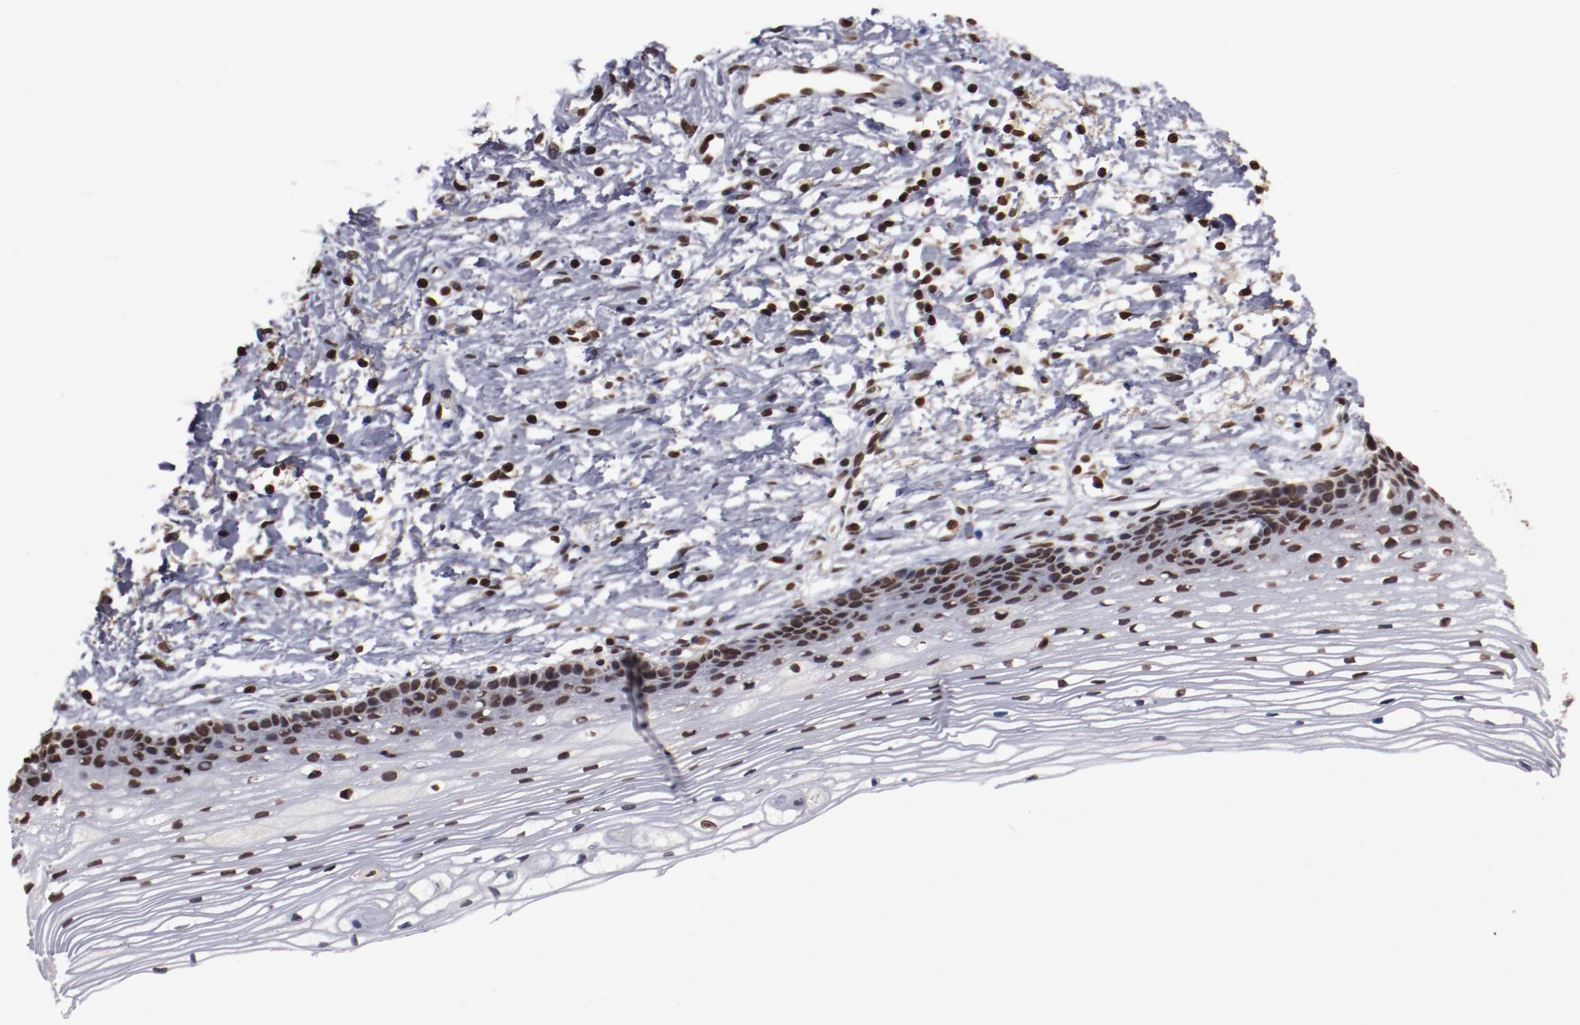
{"staining": {"intensity": "strong", "quantity": ">75%", "location": "nuclear"}, "tissue": "cervix", "cell_type": "Glandular cells", "image_type": "normal", "snomed": [{"axis": "morphology", "description": "Normal tissue, NOS"}, {"axis": "topography", "description": "Cervix"}], "caption": "IHC (DAB (3,3'-diaminobenzidine)) staining of normal human cervix shows strong nuclear protein staining in approximately >75% of glandular cells. (DAB IHC, brown staining for protein, blue staining for nuclei).", "gene": "AKT1", "patient": {"sex": "female", "age": 77}}